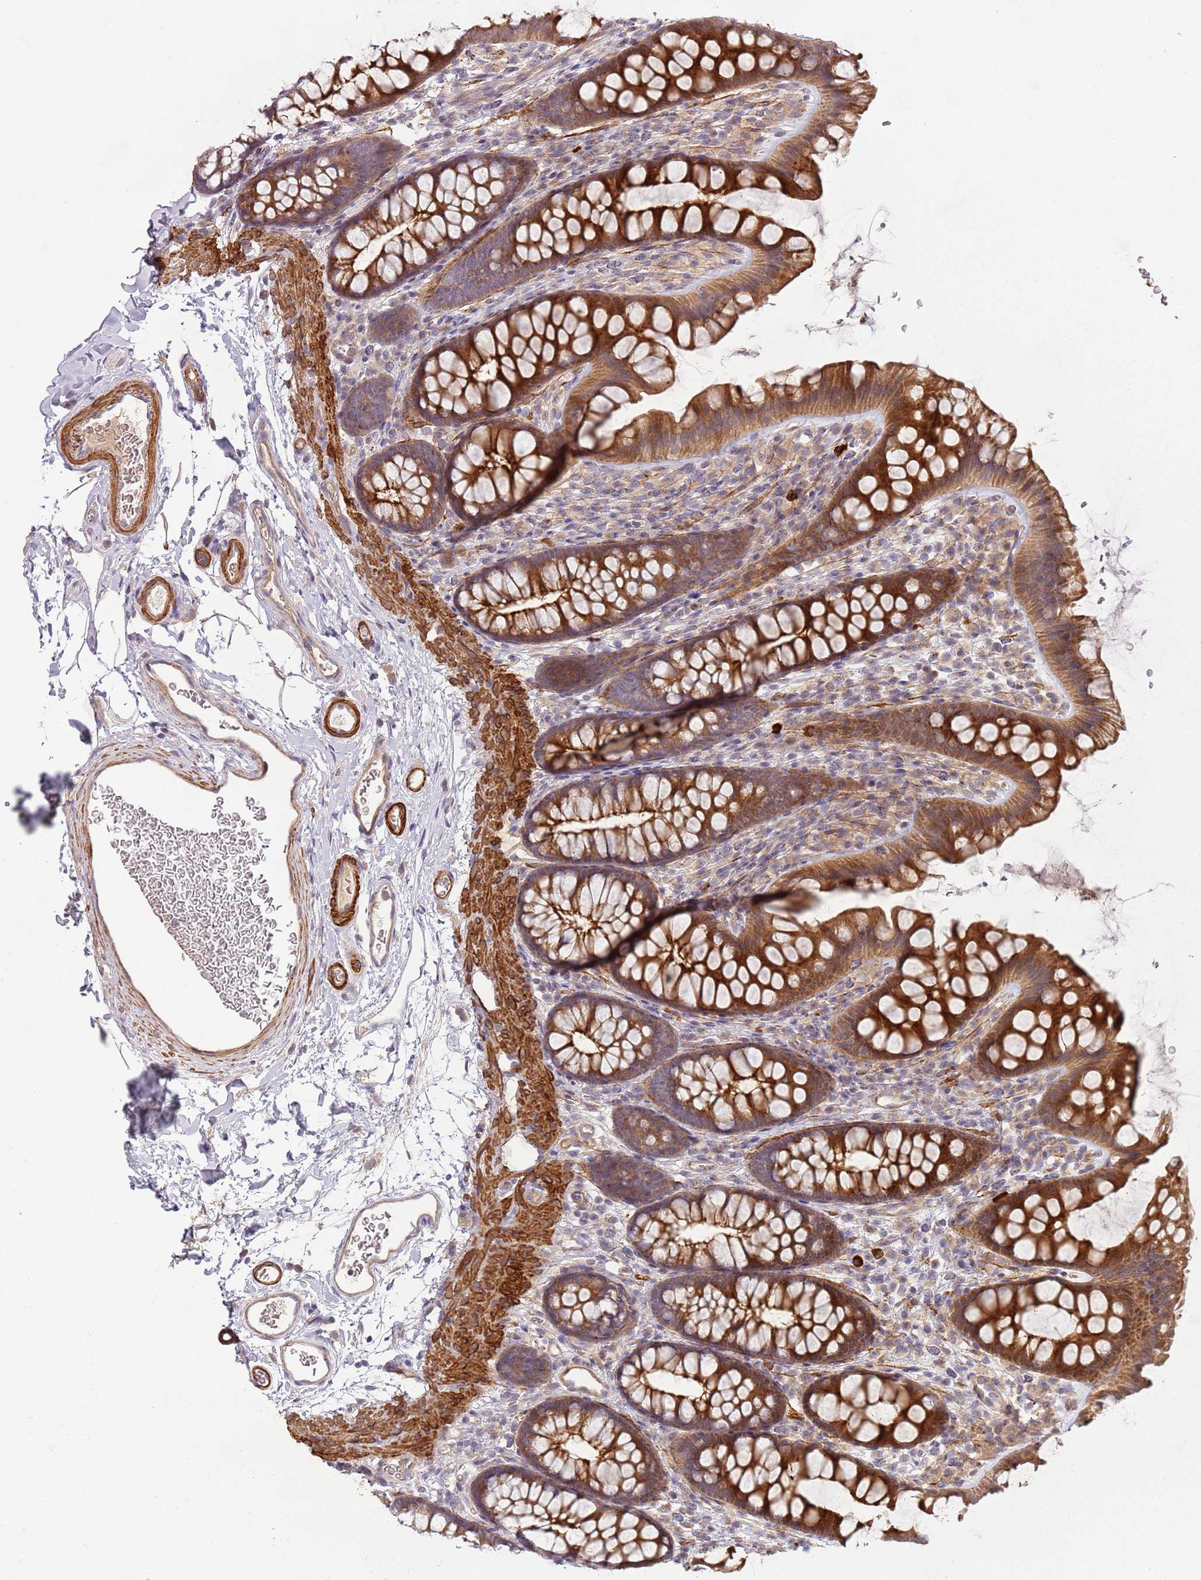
{"staining": {"intensity": "moderate", "quantity": ">75%", "location": "cytoplasmic/membranous"}, "tissue": "colon", "cell_type": "Endothelial cells", "image_type": "normal", "snomed": [{"axis": "morphology", "description": "Normal tissue, NOS"}, {"axis": "topography", "description": "Colon"}], "caption": "This histopathology image demonstrates IHC staining of unremarkable human colon, with medium moderate cytoplasmic/membranous staining in approximately >75% of endothelial cells.", "gene": "RNF128", "patient": {"sex": "female", "age": 62}}